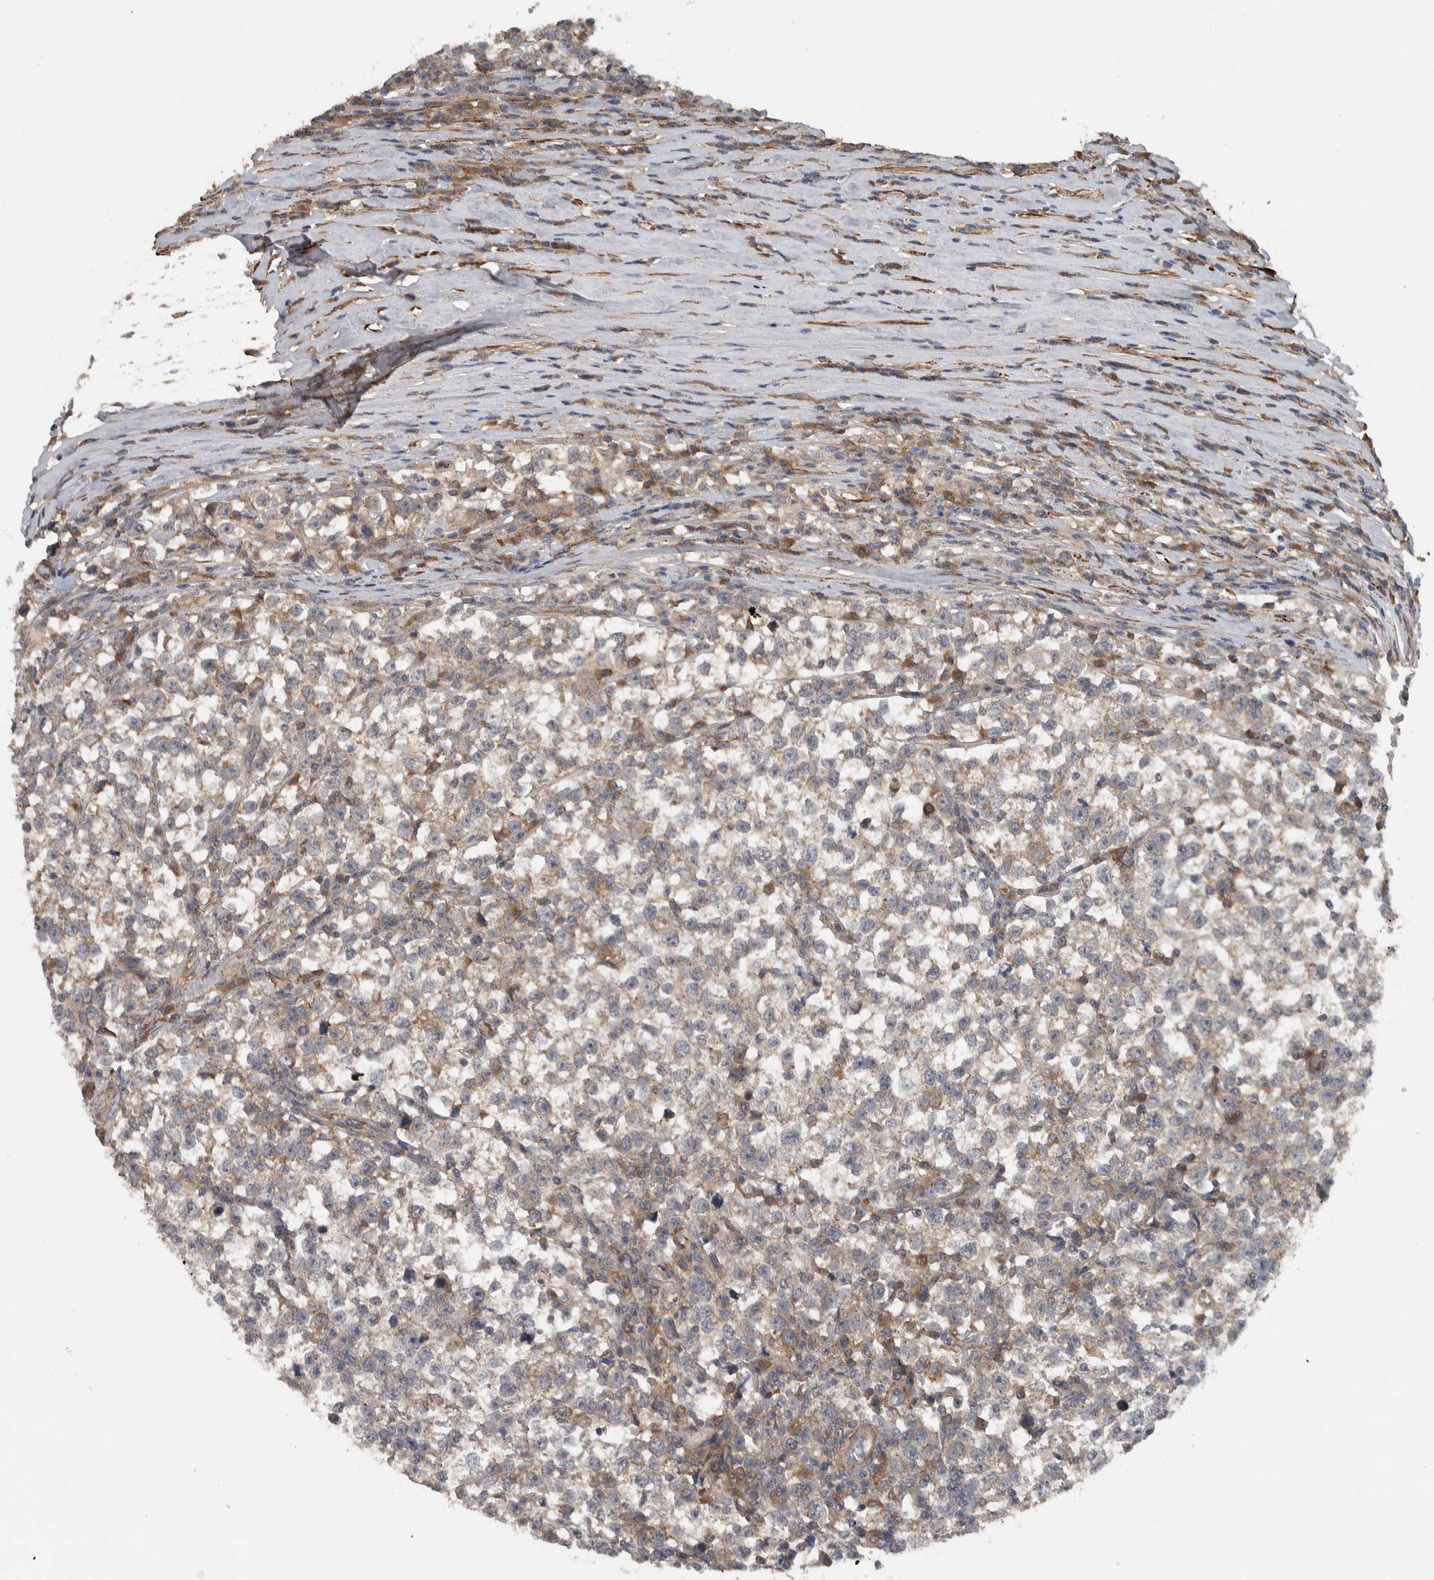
{"staining": {"intensity": "negative", "quantity": "none", "location": "none"}, "tissue": "testis cancer", "cell_type": "Tumor cells", "image_type": "cancer", "snomed": [{"axis": "morphology", "description": "Normal tissue, NOS"}, {"axis": "morphology", "description": "Seminoma, NOS"}, {"axis": "topography", "description": "Testis"}], "caption": "IHC of testis cancer shows no staining in tumor cells.", "gene": "LBHD1", "patient": {"sex": "male", "age": 43}}